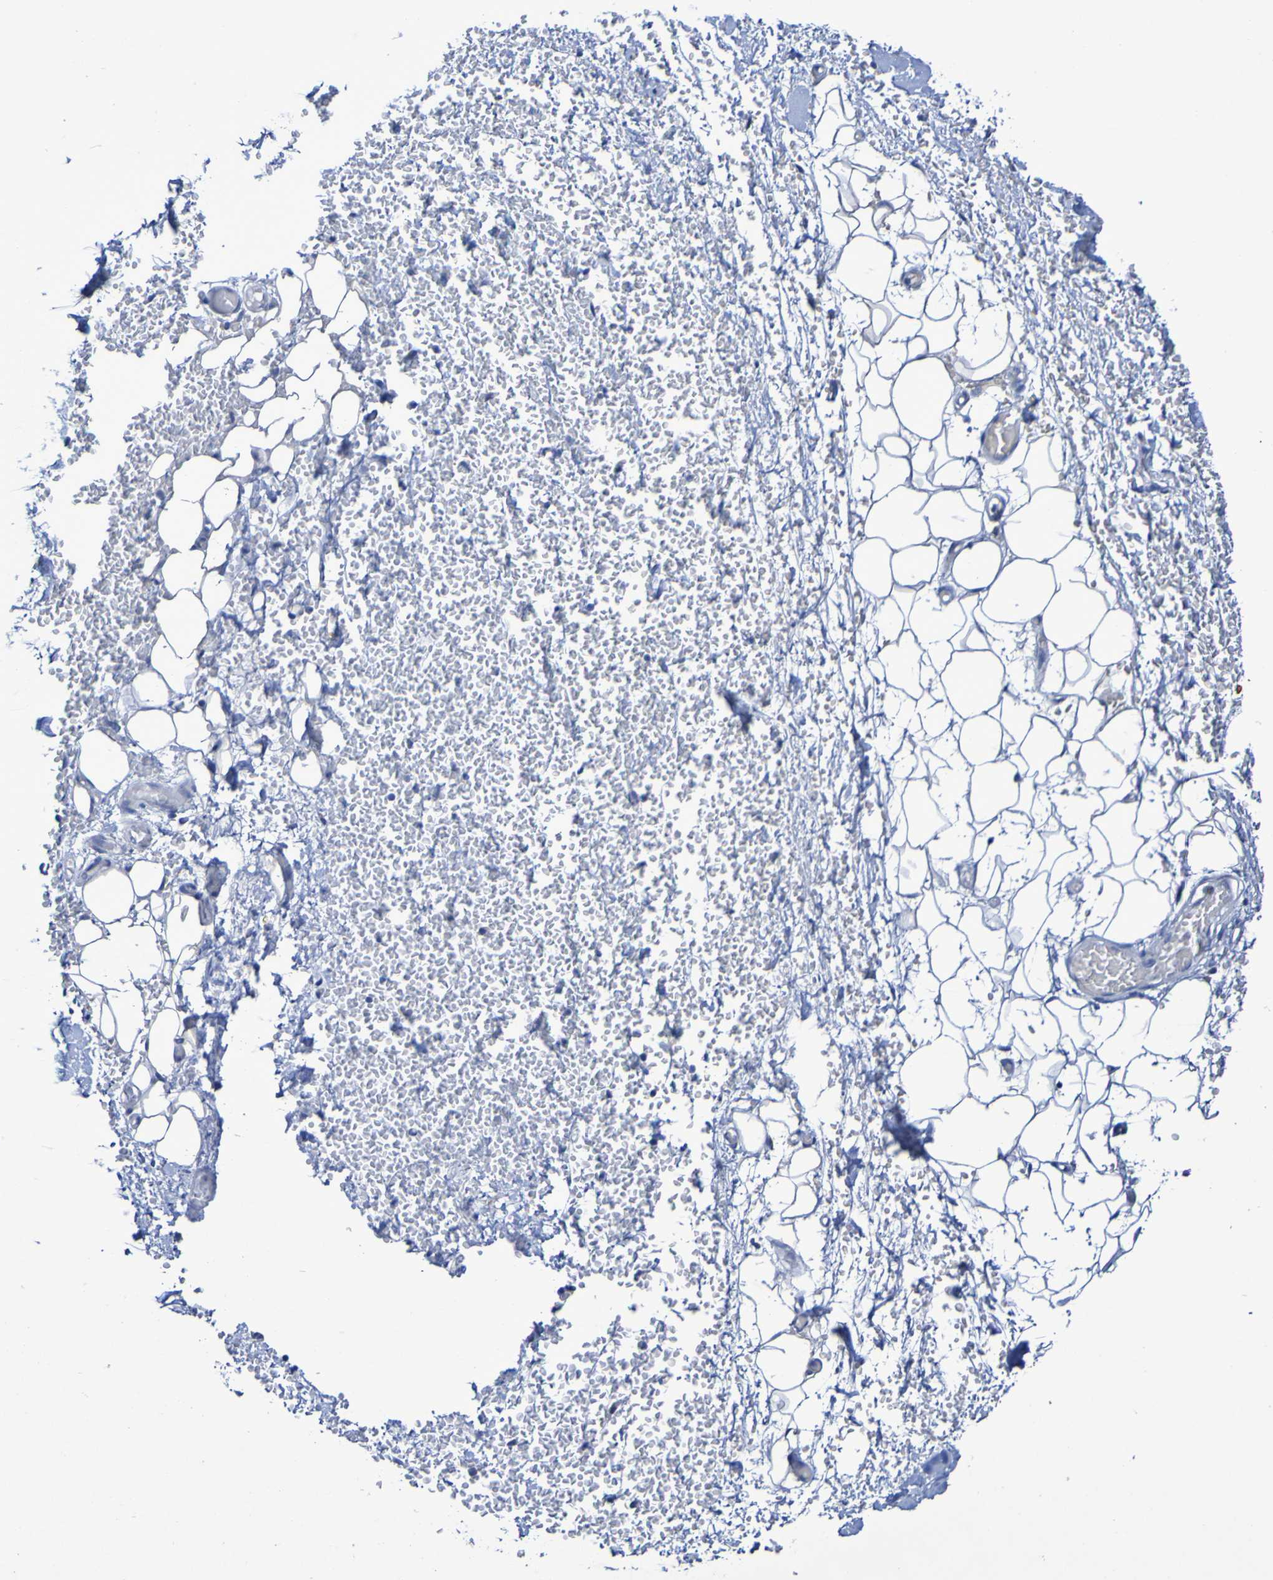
{"staining": {"intensity": "negative", "quantity": "none", "location": "none"}, "tissue": "adipose tissue", "cell_type": "Adipocytes", "image_type": "normal", "snomed": [{"axis": "morphology", "description": "Normal tissue, NOS"}, {"axis": "morphology", "description": "Adenocarcinoma, NOS"}, {"axis": "topography", "description": "Esophagus"}], "caption": "An IHC micrograph of normal adipose tissue is shown. There is no staining in adipocytes of adipose tissue. (DAB (3,3'-diaminobenzidine) immunohistochemistry (IHC), high magnification).", "gene": "SLC3A2", "patient": {"sex": "male", "age": 62}}